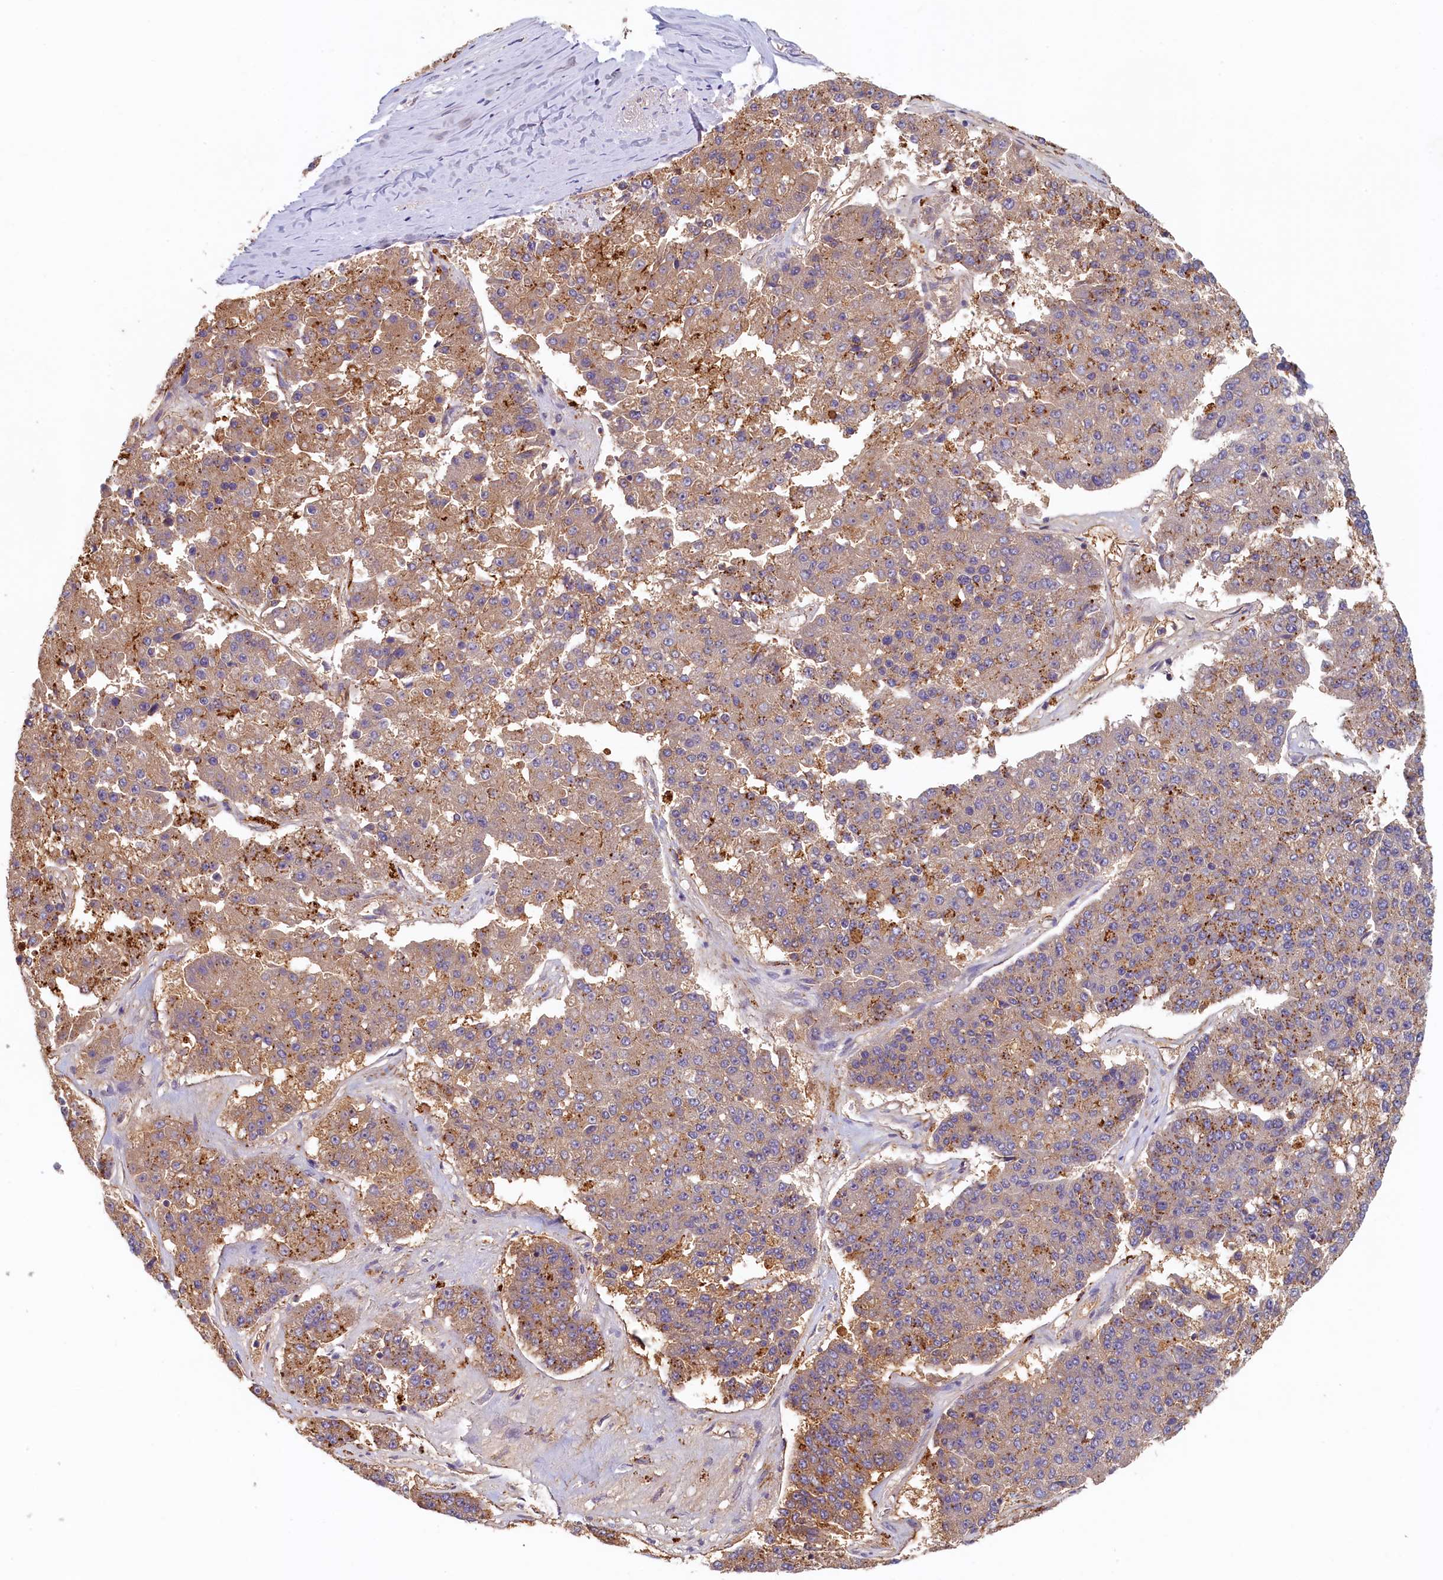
{"staining": {"intensity": "weak", "quantity": ">75%", "location": "cytoplasmic/membranous"}, "tissue": "pancreatic cancer", "cell_type": "Tumor cells", "image_type": "cancer", "snomed": [{"axis": "morphology", "description": "Adenocarcinoma, NOS"}, {"axis": "topography", "description": "Pancreas"}], "caption": "Immunohistochemical staining of human pancreatic cancer (adenocarcinoma) reveals weak cytoplasmic/membranous protein staining in approximately >75% of tumor cells.", "gene": "NUBP2", "patient": {"sex": "male", "age": 50}}